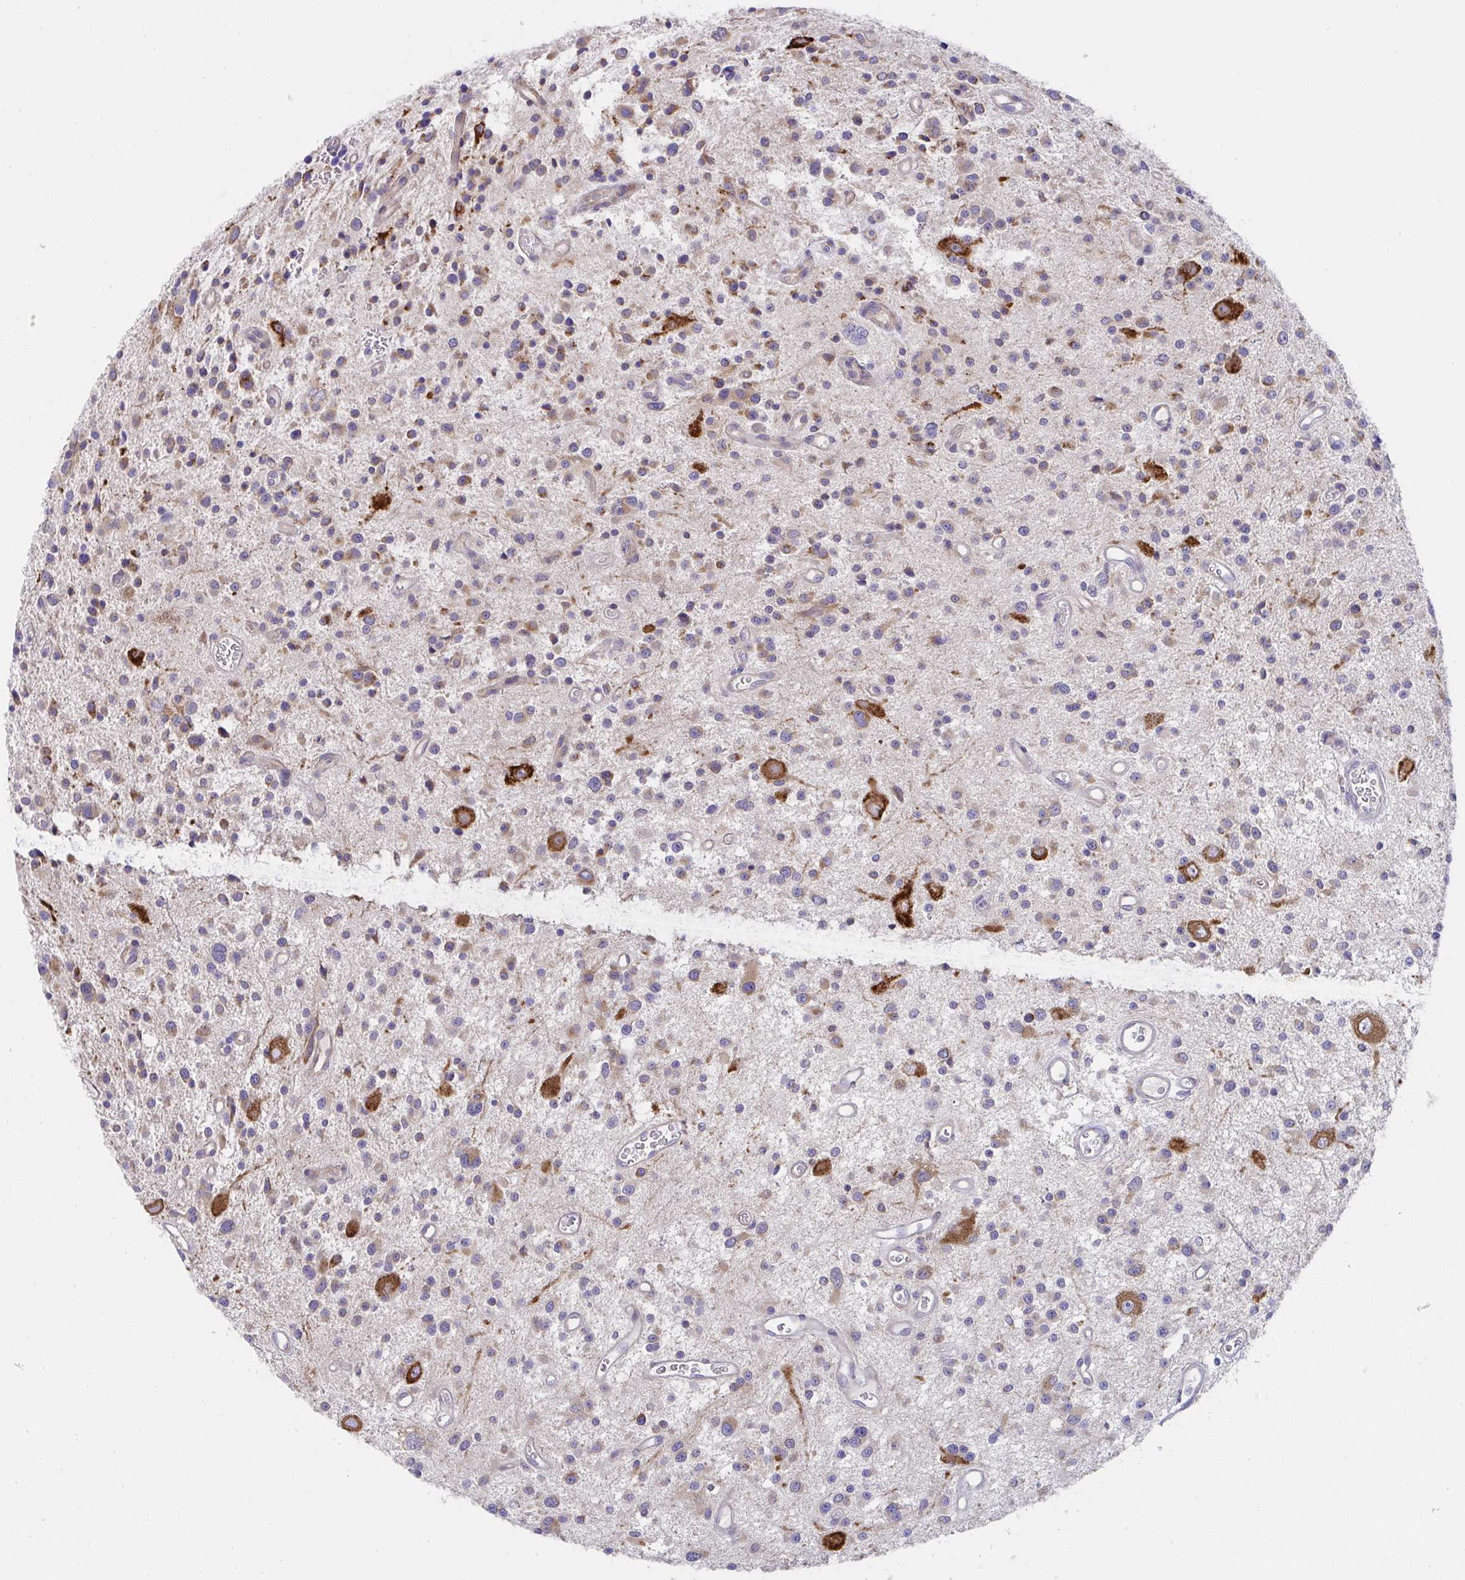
{"staining": {"intensity": "weak", "quantity": "25%-75%", "location": "cytoplasmic/membranous"}, "tissue": "glioma", "cell_type": "Tumor cells", "image_type": "cancer", "snomed": [{"axis": "morphology", "description": "Glioma, malignant, Low grade"}, {"axis": "topography", "description": "Brain"}], "caption": "Glioma stained with a brown dye reveals weak cytoplasmic/membranous positive staining in about 25%-75% of tumor cells.", "gene": "MIA3", "patient": {"sex": "male", "age": 43}}